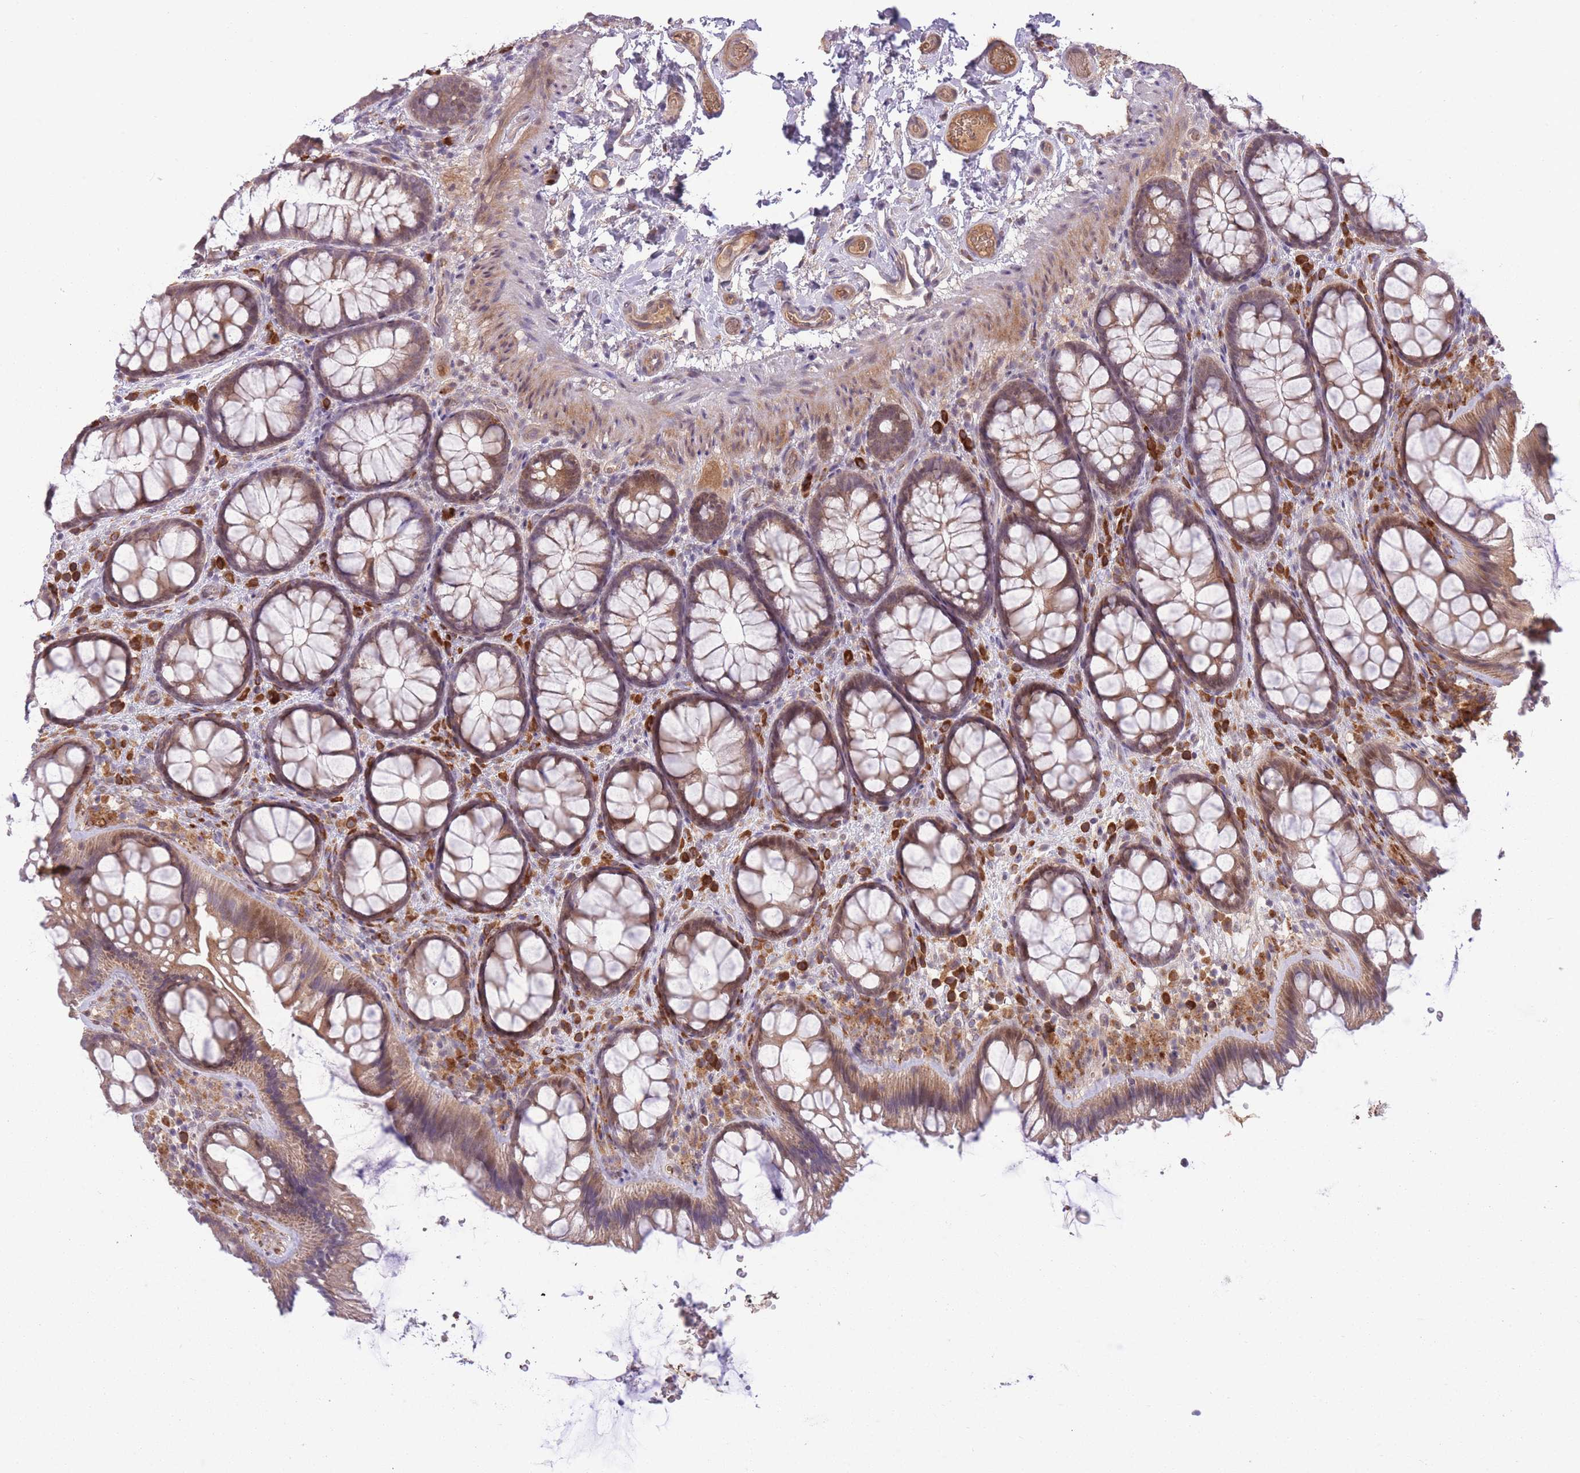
{"staining": {"intensity": "negative", "quantity": "none", "location": "none"}, "tissue": "colon", "cell_type": "Endothelial cells", "image_type": "normal", "snomed": [{"axis": "morphology", "description": "Normal tissue, NOS"}, {"axis": "topography", "description": "Colon"}], "caption": "Immunohistochemistry image of normal colon: colon stained with DAB (3,3'-diaminobenzidine) shows no significant protein staining in endothelial cells.", "gene": "POLR3F", "patient": {"sex": "male", "age": 46}}